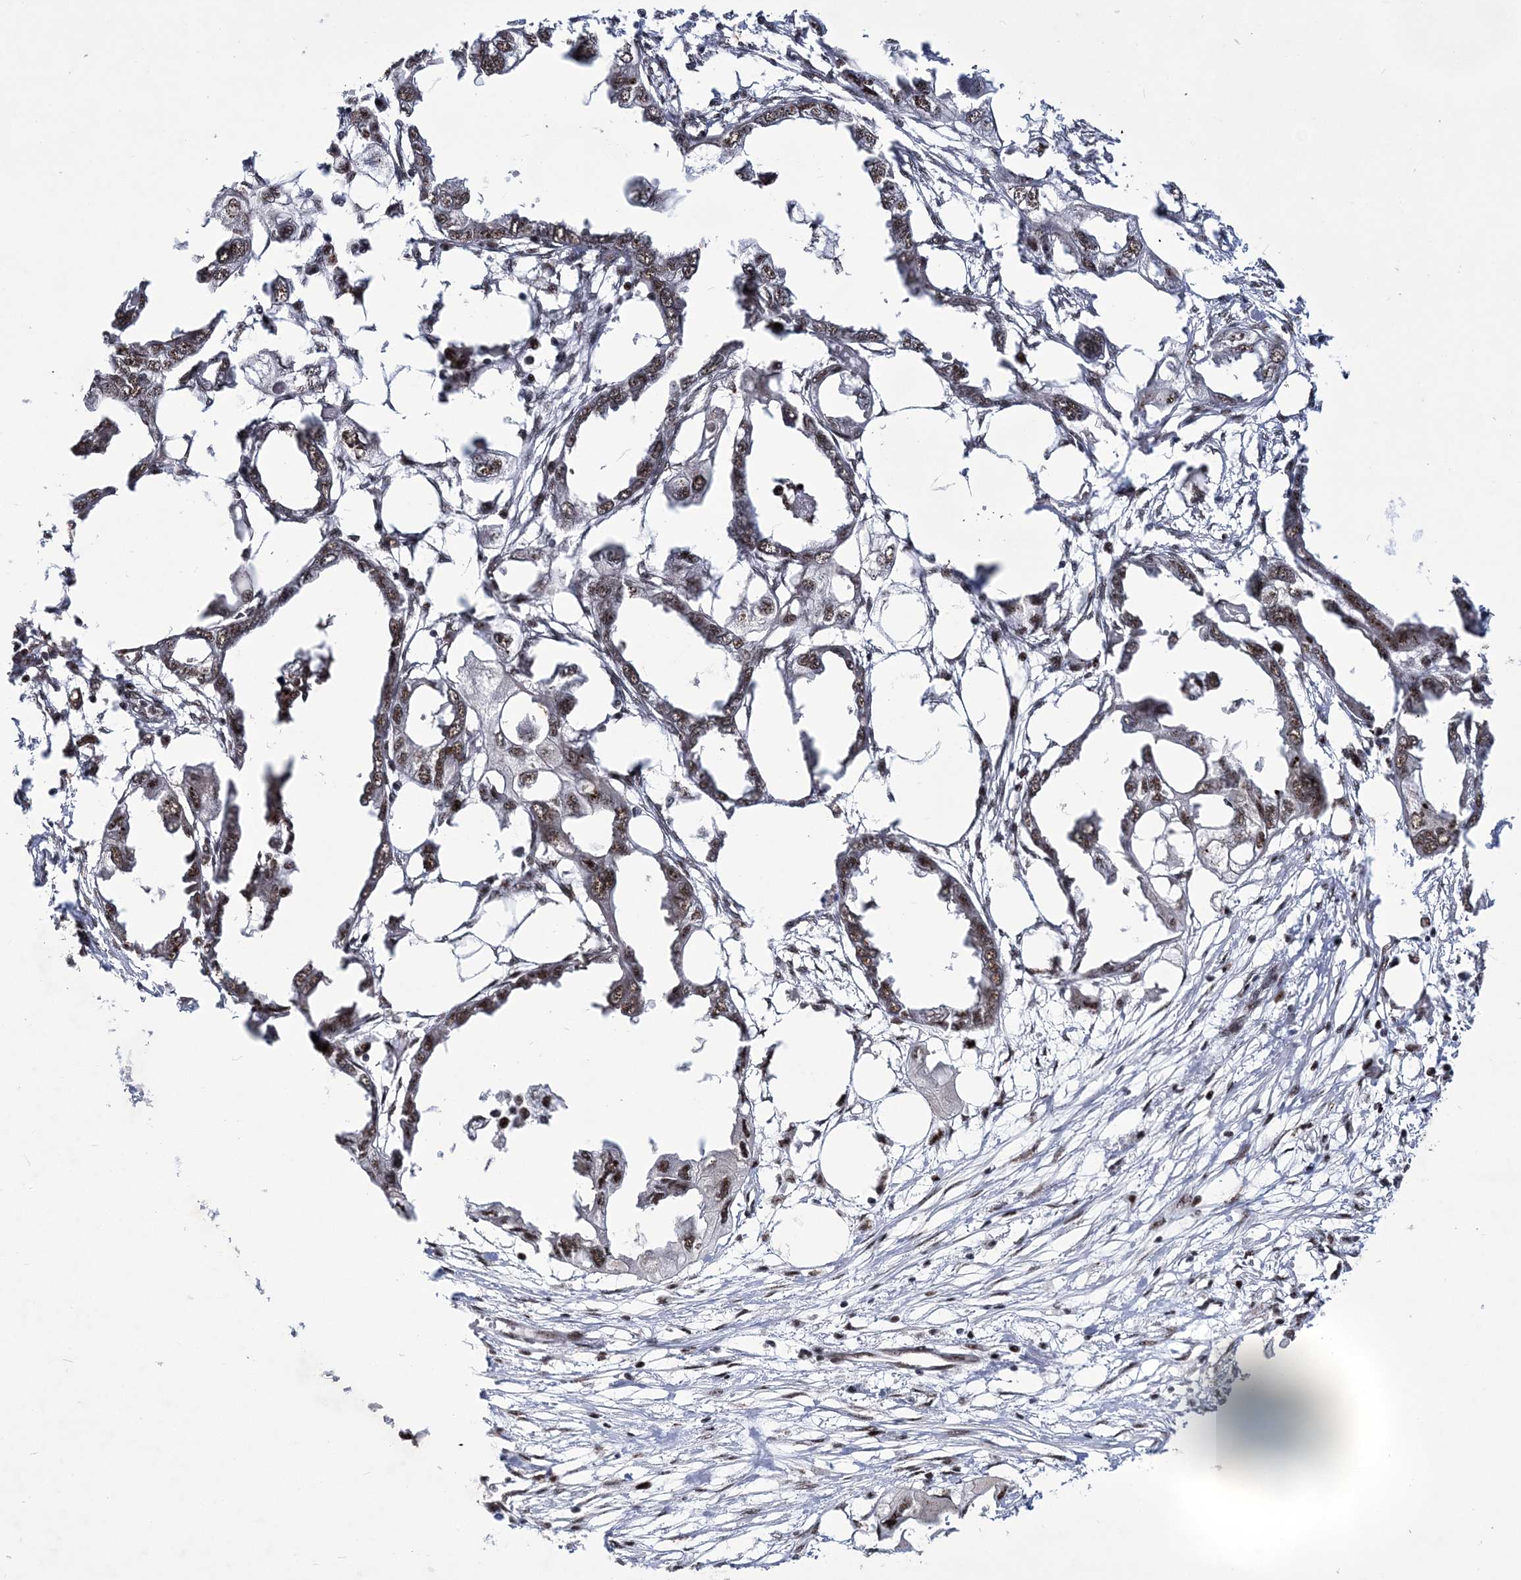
{"staining": {"intensity": "moderate", "quantity": ">75%", "location": "nuclear"}, "tissue": "endometrial cancer", "cell_type": "Tumor cells", "image_type": "cancer", "snomed": [{"axis": "morphology", "description": "Adenocarcinoma, NOS"}, {"axis": "morphology", "description": "Adenocarcinoma, metastatic, NOS"}, {"axis": "topography", "description": "Adipose tissue"}, {"axis": "topography", "description": "Endometrium"}], "caption": "Immunohistochemistry (IHC) photomicrograph of human endometrial cancer stained for a protein (brown), which exhibits medium levels of moderate nuclear staining in about >75% of tumor cells.", "gene": "TATDN2", "patient": {"sex": "female", "age": 67}}